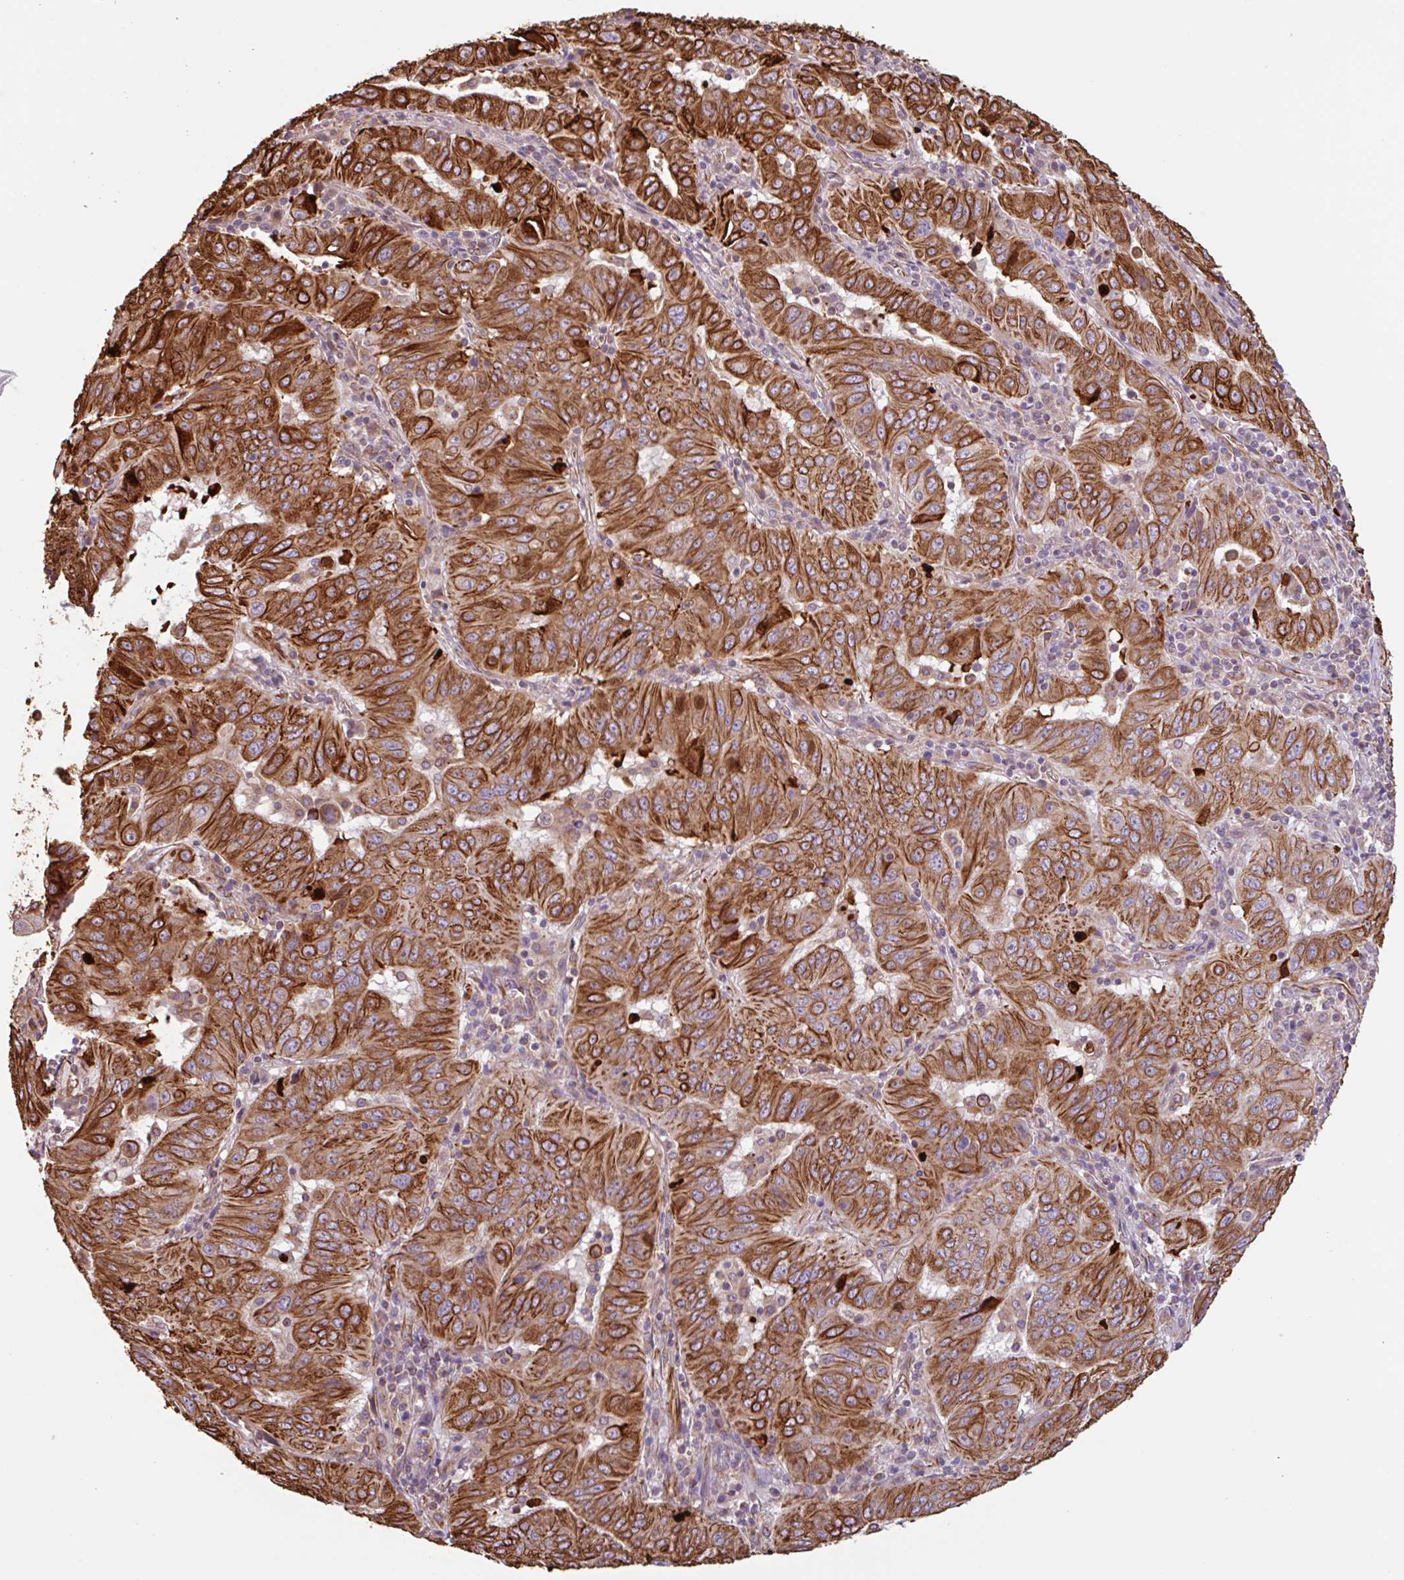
{"staining": {"intensity": "strong", "quantity": ">75%", "location": "cytoplasmic/membranous"}, "tissue": "pancreatic cancer", "cell_type": "Tumor cells", "image_type": "cancer", "snomed": [{"axis": "morphology", "description": "Adenocarcinoma, NOS"}, {"axis": "topography", "description": "Pancreas"}], "caption": "This histopathology image exhibits immunohistochemistry (IHC) staining of human pancreatic cancer (adenocarcinoma), with high strong cytoplasmic/membranous positivity in approximately >75% of tumor cells.", "gene": "ZNF790", "patient": {"sex": "male", "age": 63}}